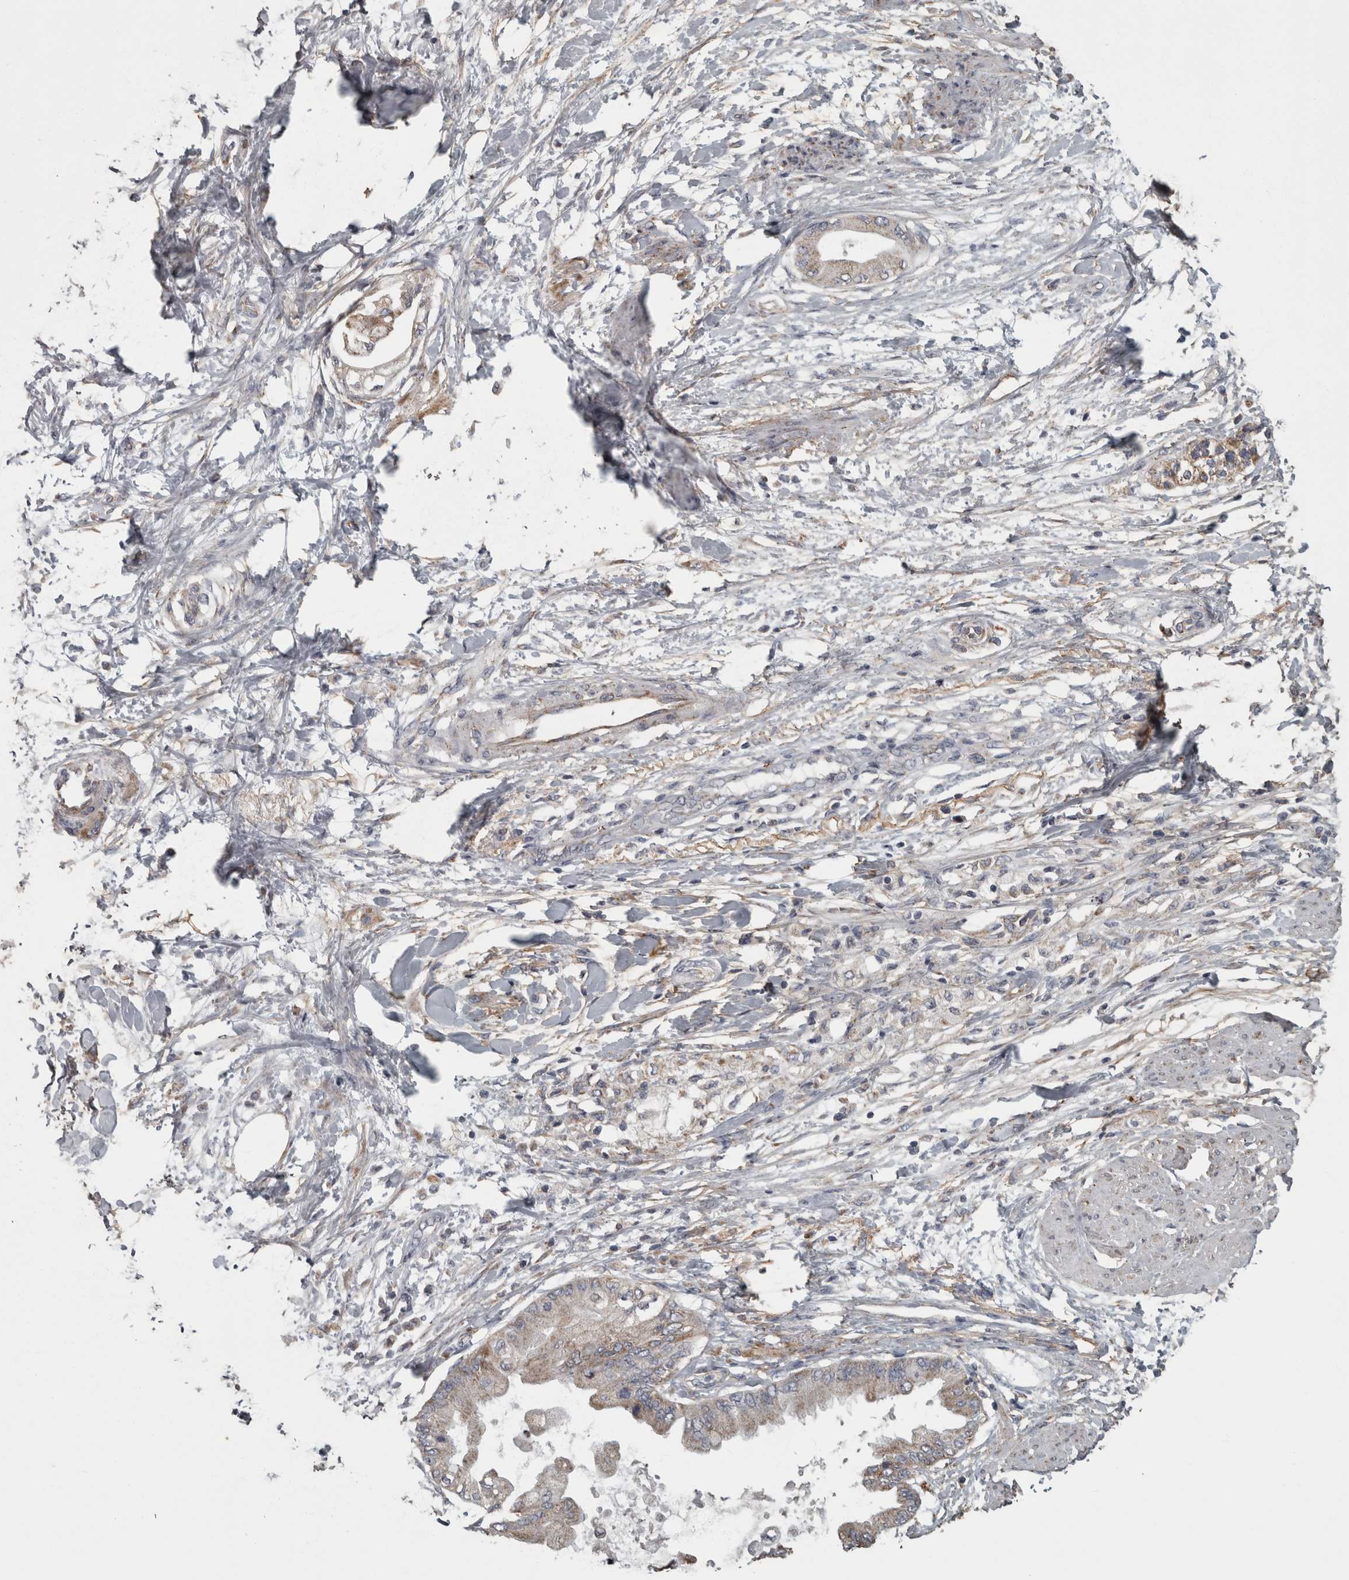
{"staining": {"intensity": "weak", "quantity": ">75%", "location": "cytoplasmic/membranous"}, "tissue": "pancreatic cancer", "cell_type": "Tumor cells", "image_type": "cancer", "snomed": [{"axis": "morphology", "description": "Normal tissue, NOS"}, {"axis": "morphology", "description": "Adenocarcinoma, NOS"}, {"axis": "topography", "description": "Pancreas"}, {"axis": "topography", "description": "Duodenum"}], "caption": "The photomicrograph exhibits immunohistochemical staining of pancreatic adenocarcinoma. There is weak cytoplasmic/membranous staining is appreciated in approximately >75% of tumor cells.", "gene": "FRK", "patient": {"sex": "female", "age": 60}}